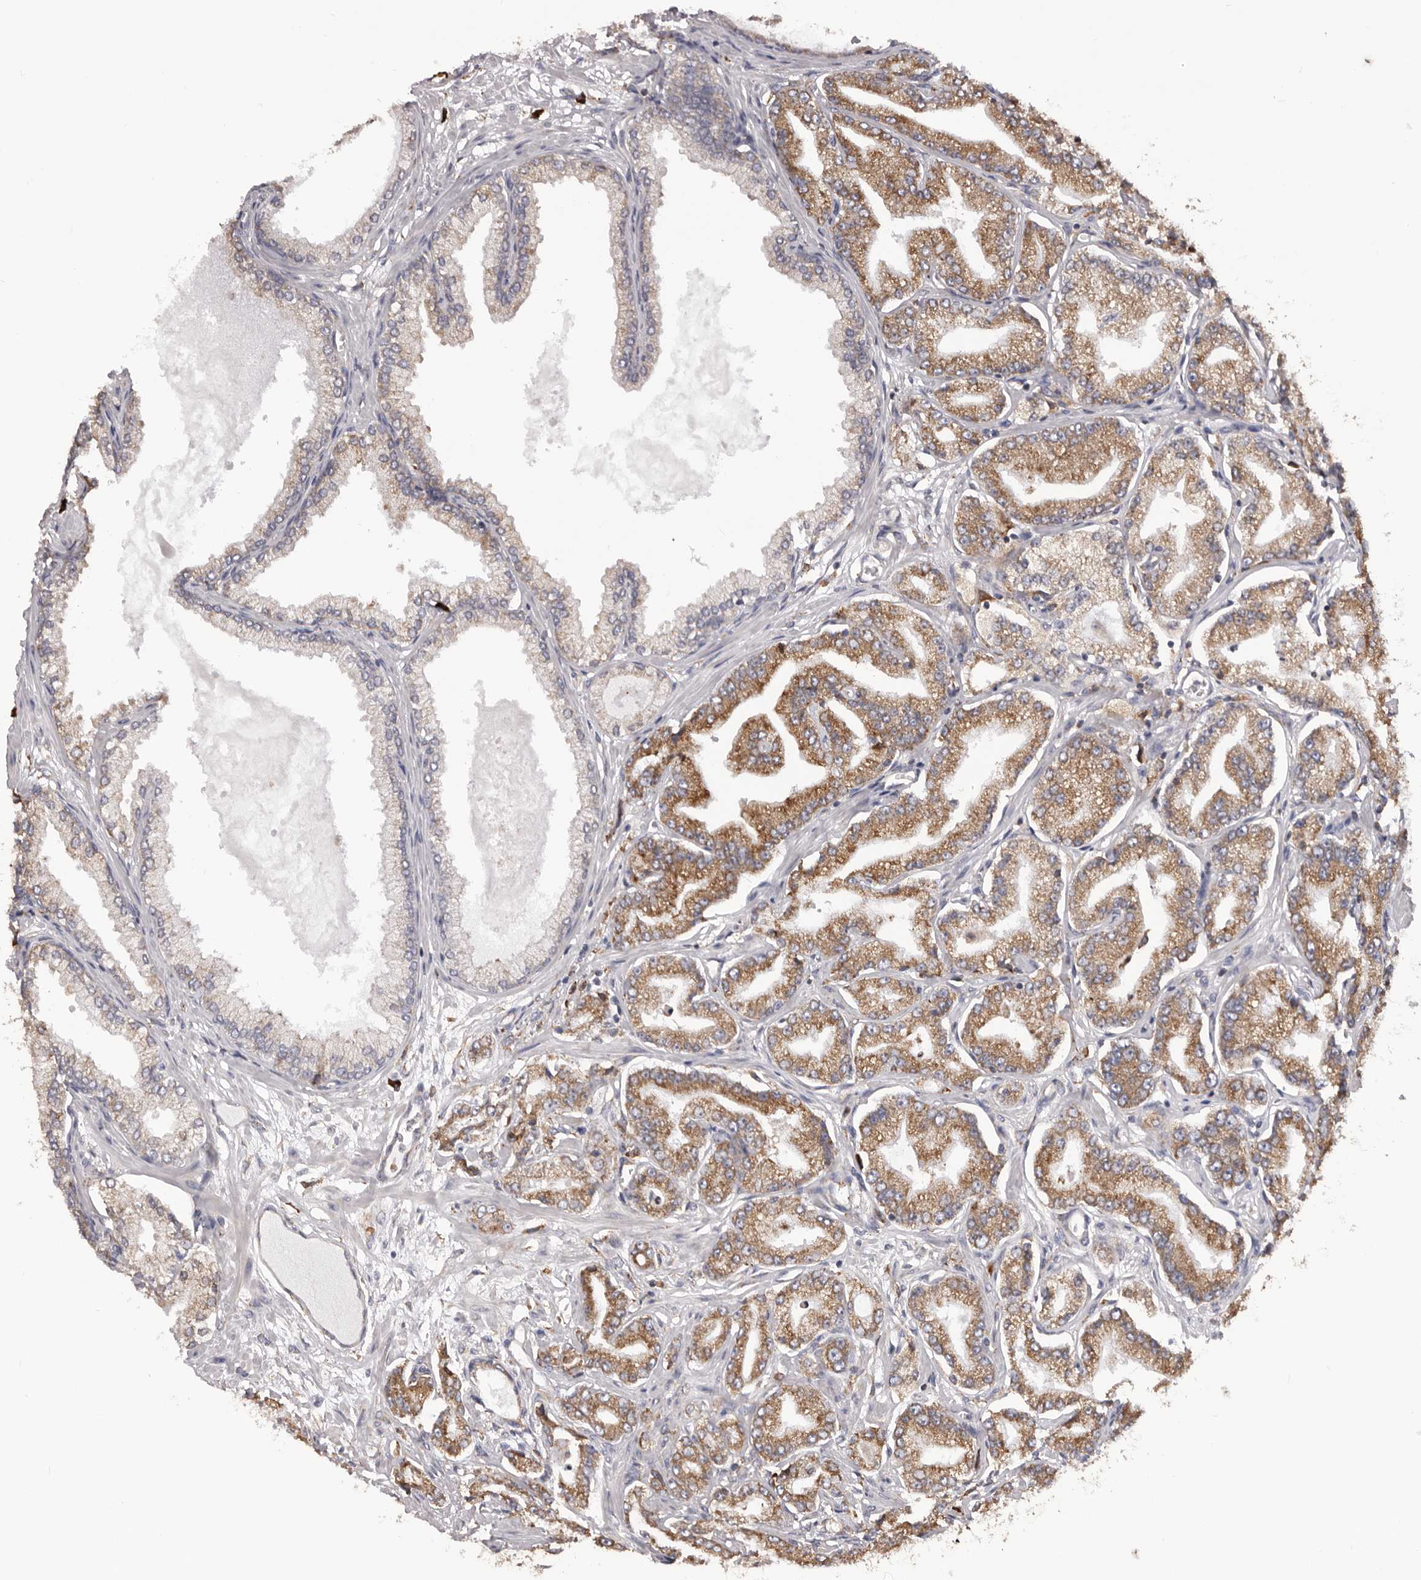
{"staining": {"intensity": "moderate", "quantity": ">75%", "location": "cytoplasmic/membranous"}, "tissue": "prostate cancer", "cell_type": "Tumor cells", "image_type": "cancer", "snomed": [{"axis": "morphology", "description": "Adenocarcinoma, Low grade"}, {"axis": "topography", "description": "Prostate"}], "caption": "Immunohistochemistry (IHC) histopathology image of neoplastic tissue: human prostate cancer stained using IHC demonstrates medium levels of moderate protein expression localized specifically in the cytoplasmic/membranous of tumor cells, appearing as a cytoplasmic/membranous brown color.", "gene": "QRSL1", "patient": {"sex": "male", "age": 63}}